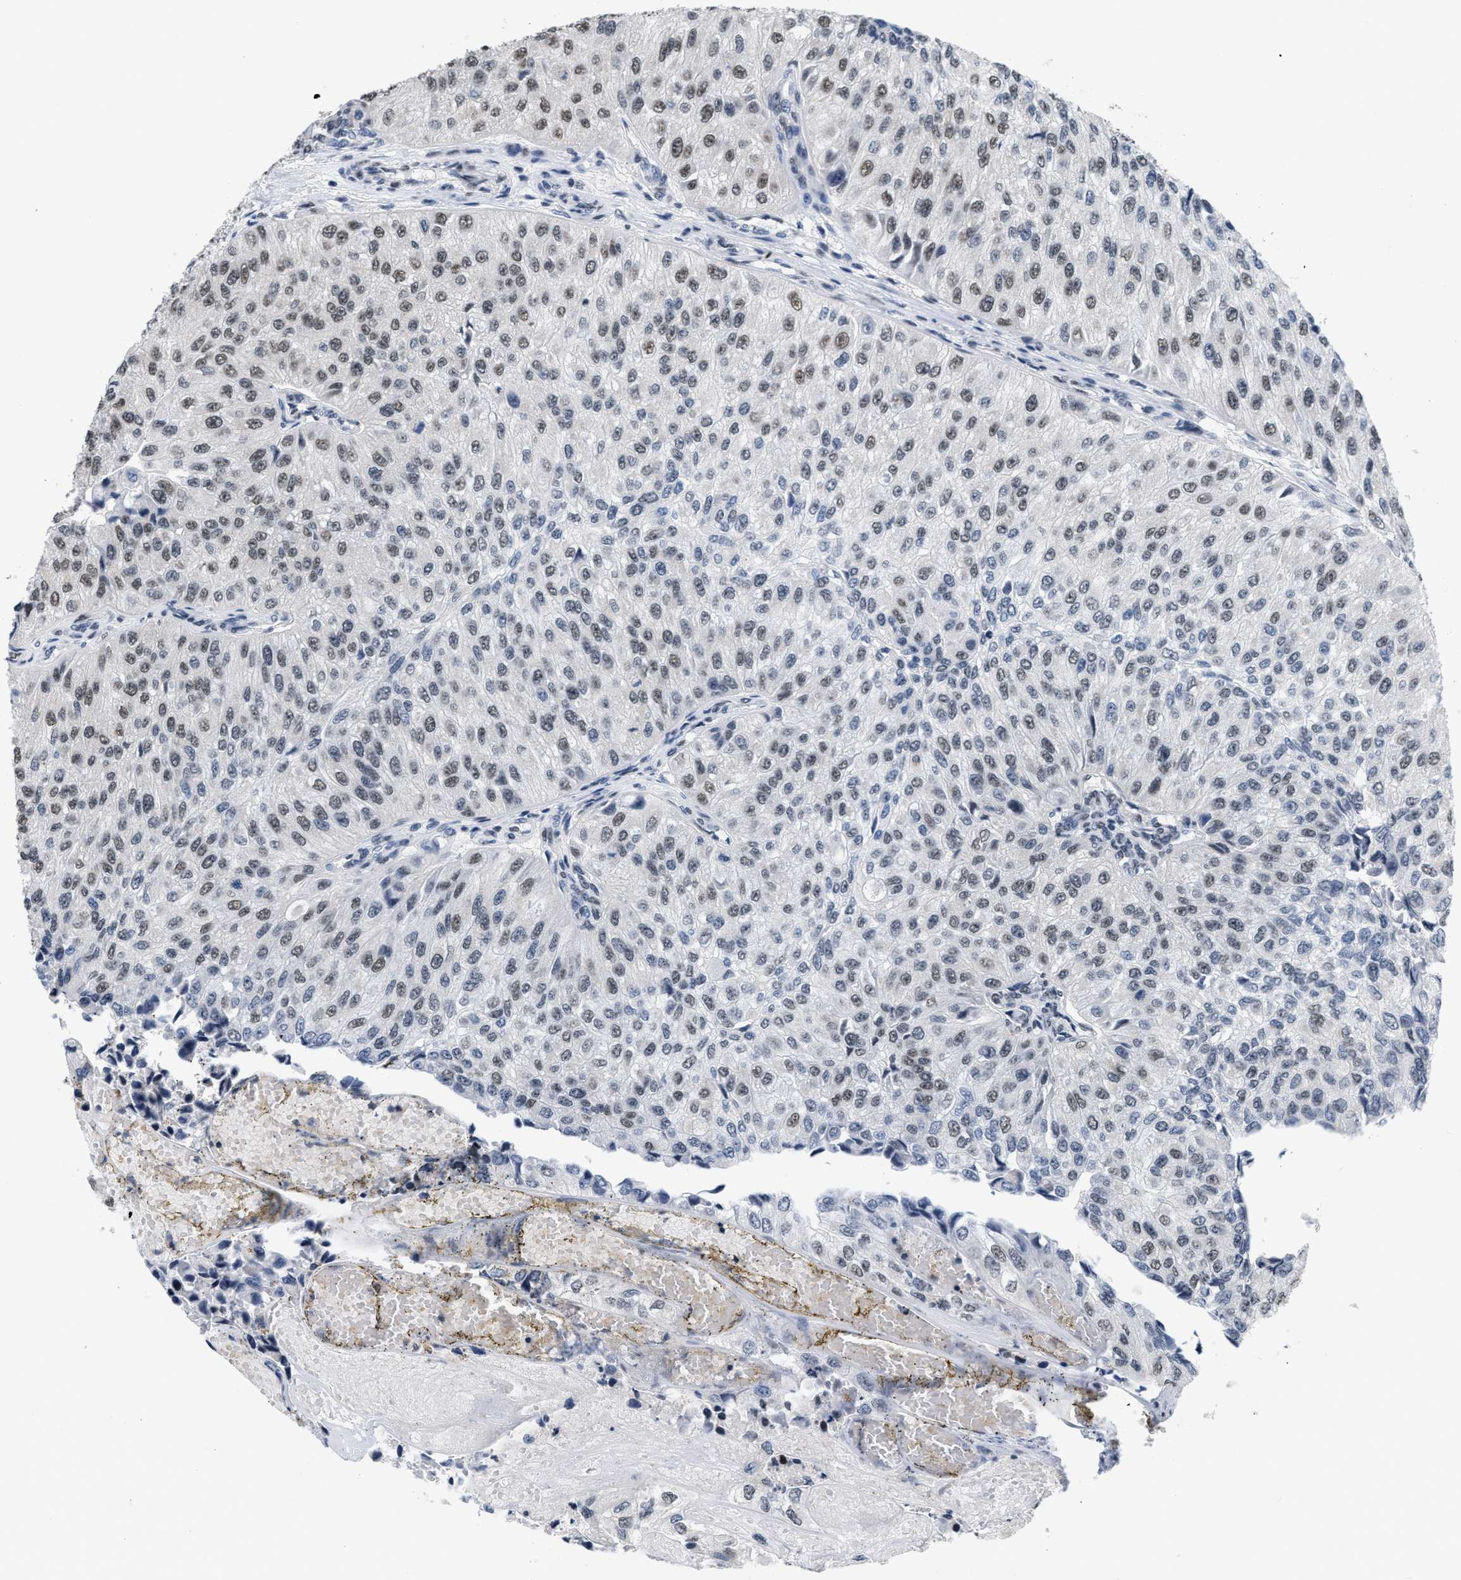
{"staining": {"intensity": "weak", "quantity": ">75%", "location": "nuclear"}, "tissue": "urothelial cancer", "cell_type": "Tumor cells", "image_type": "cancer", "snomed": [{"axis": "morphology", "description": "Urothelial carcinoma, High grade"}, {"axis": "topography", "description": "Kidney"}, {"axis": "topography", "description": "Urinary bladder"}], "caption": "The photomicrograph reveals a brown stain indicating the presence of a protein in the nuclear of tumor cells in urothelial carcinoma (high-grade).", "gene": "RAF1", "patient": {"sex": "male", "age": 77}}